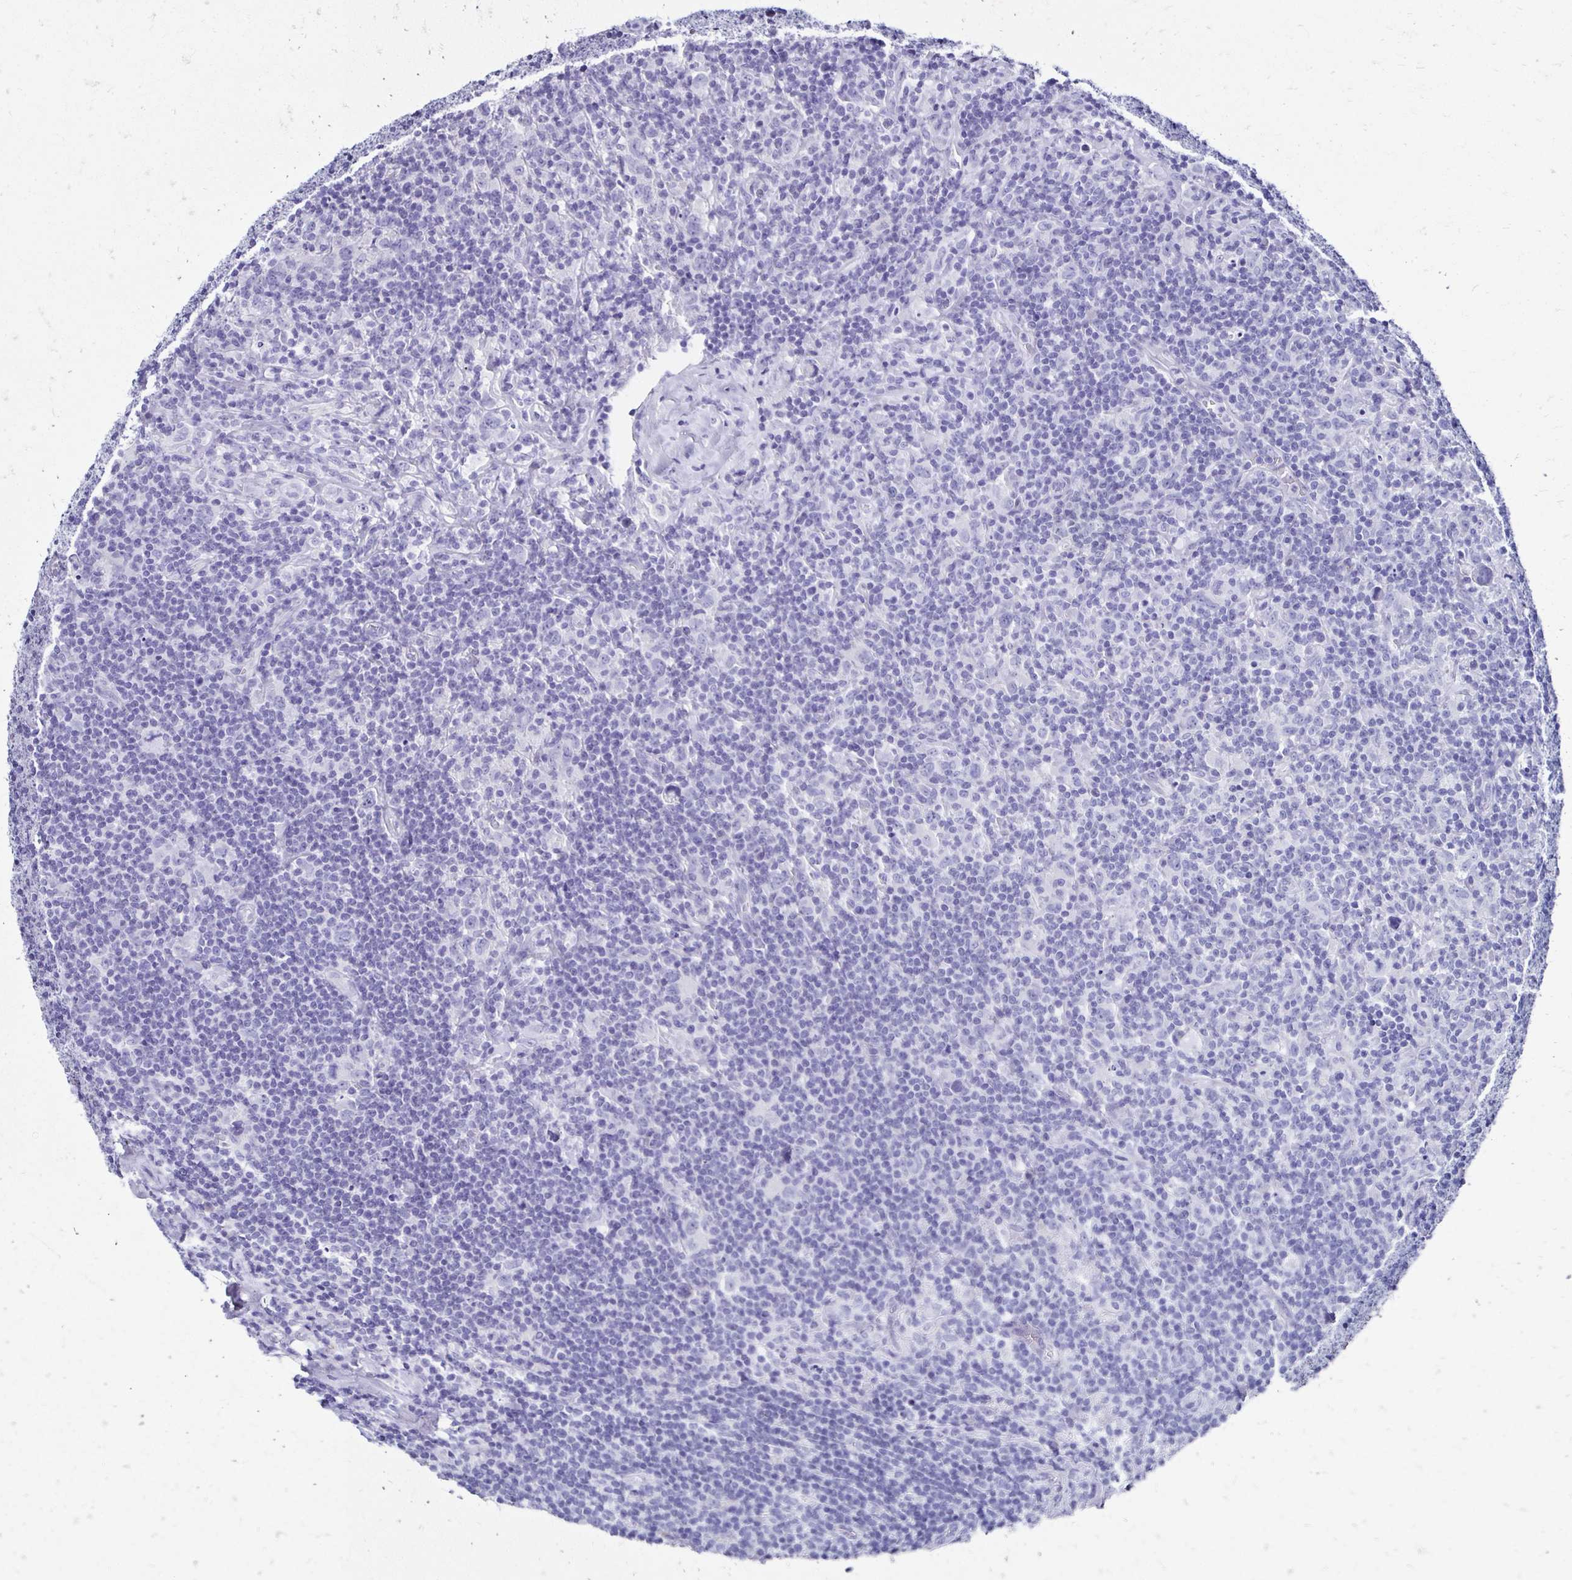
{"staining": {"intensity": "negative", "quantity": "none", "location": "none"}, "tissue": "lymphoma", "cell_type": "Tumor cells", "image_type": "cancer", "snomed": [{"axis": "morphology", "description": "Hodgkin's disease, NOS"}, {"axis": "topography", "description": "Lymph node"}], "caption": "Tumor cells are negative for brown protein staining in lymphoma. (DAB (3,3'-diaminobenzidine) IHC with hematoxylin counter stain).", "gene": "KCNT1", "patient": {"sex": "female", "age": 18}}